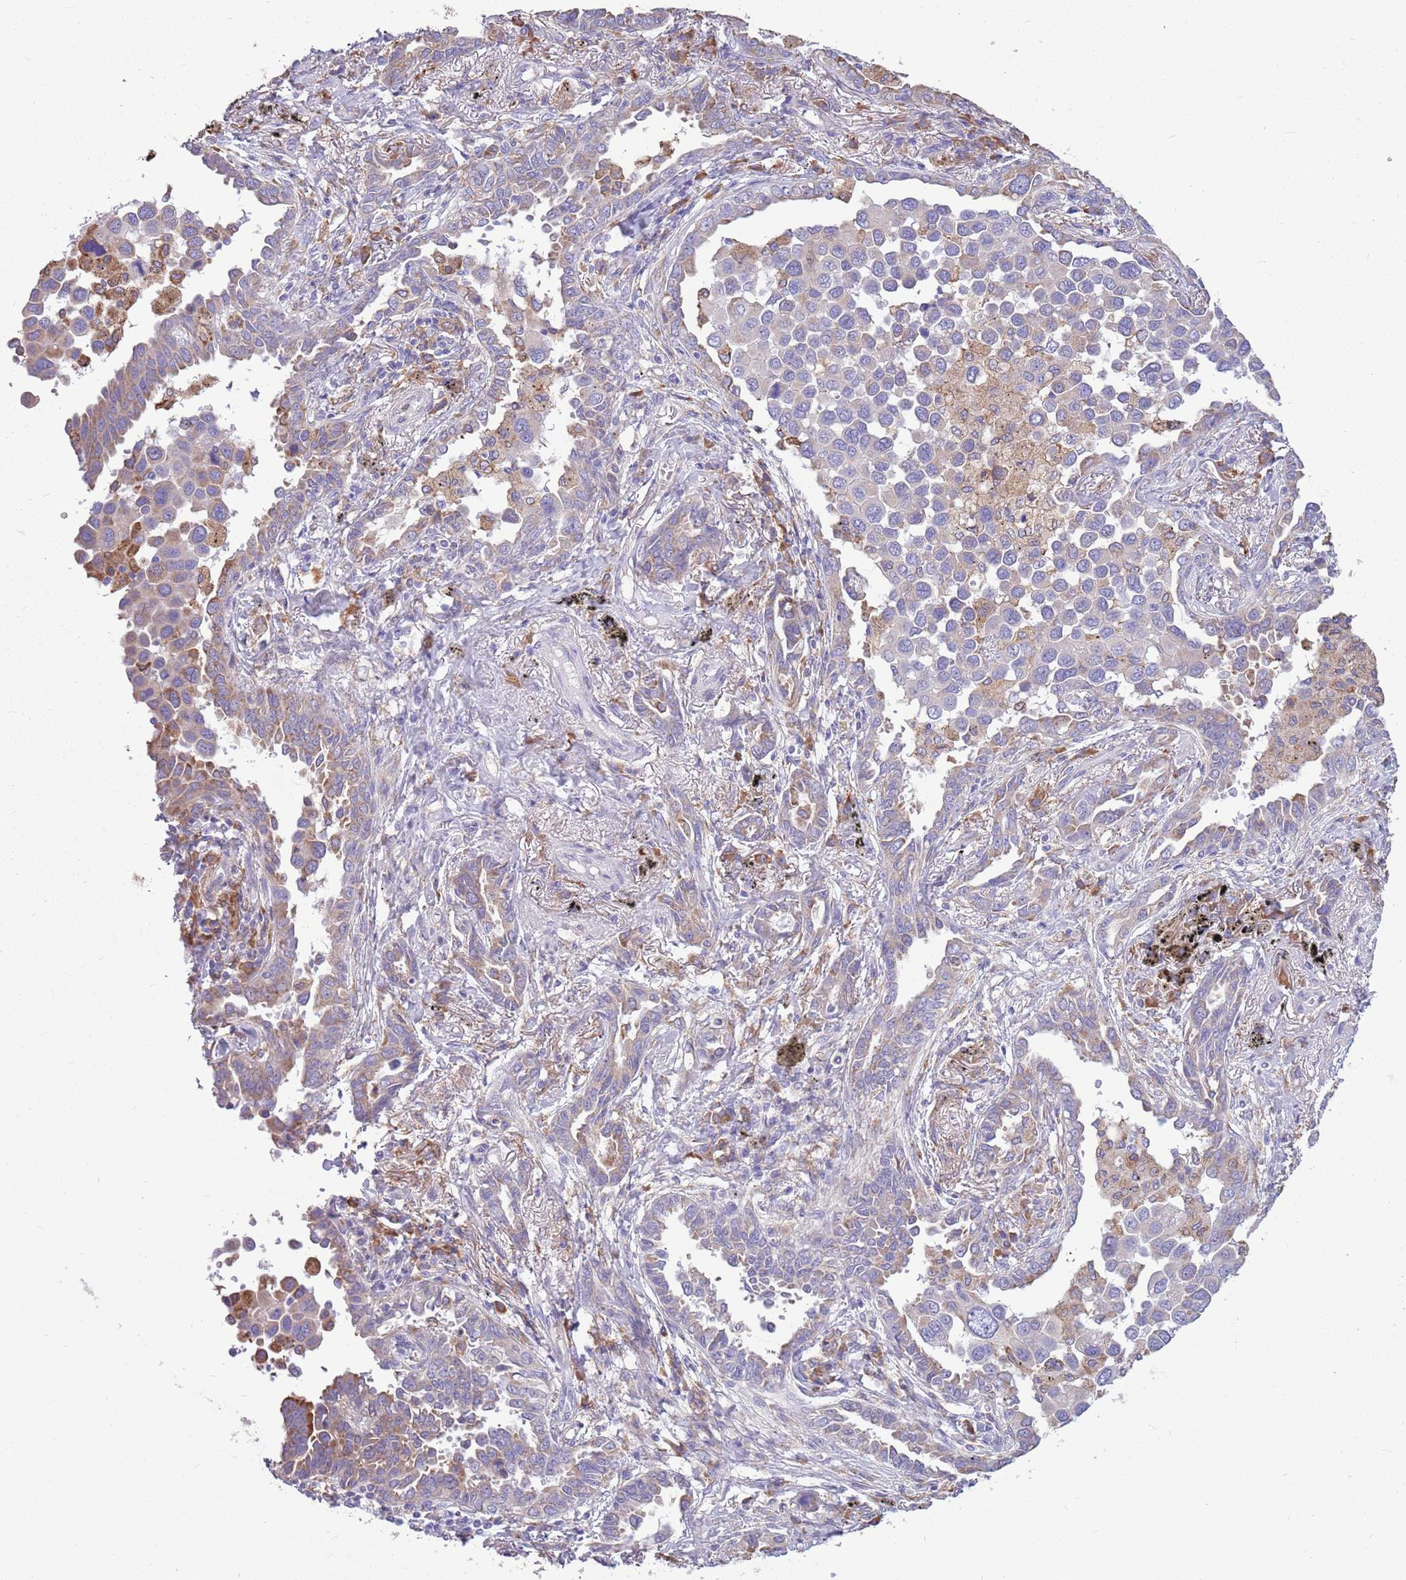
{"staining": {"intensity": "weak", "quantity": "<25%", "location": "cytoplasmic/membranous"}, "tissue": "lung cancer", "cell_type": "Tumor cells", "image_type": "cancer", "snomed": [{"axis": "morphology", "description": "Adenocarcinoma, NOS"}, {"axis": "topography", "description": "Lung"}], "caption": "High power microscopy photomicrograph of an IHC image of lung cancer, revealing no significant staining in tumor cells.", "gene": "KCTD19", "patient": {"sex": "male", "age": 67}}